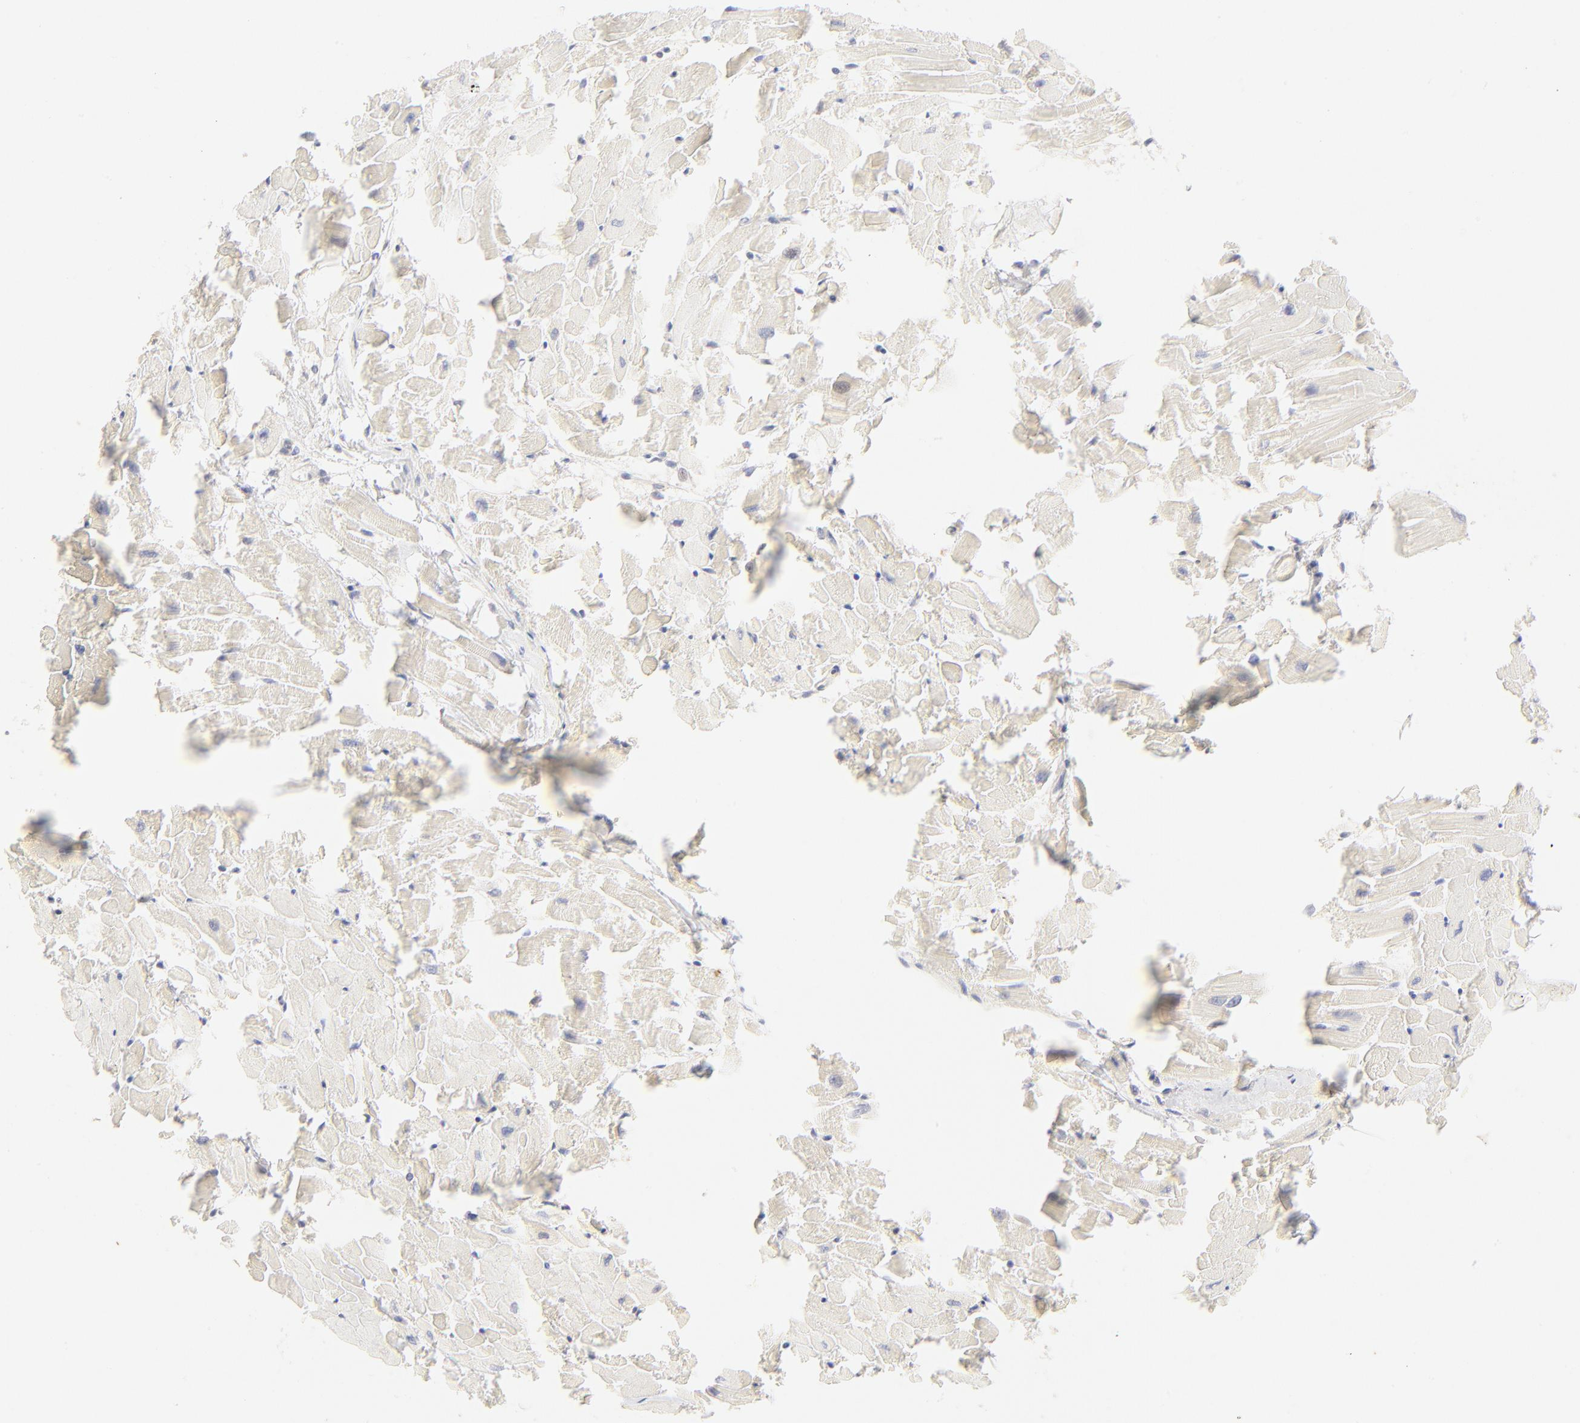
{"staining": {"intensity": "negative", "quantity": "none", "location": "none"}, "tissue": "heart muscle", "cell_type": "Cardiomyocytes", "image_type": "normal", "snomed": [{"axis": "morphology", "description": "Normal tissue, NOS"}, {"axis": "topography", "description": "Heart"}], "caption": "There is no significant staining in cardiomyocytes of heart muscle. (DAB (3,3'-diaminobenzidine) immunohistochemistry (IHC), high magnification).", "gene": "NKX2", "patient": {"sex": "female", "age": 19}}